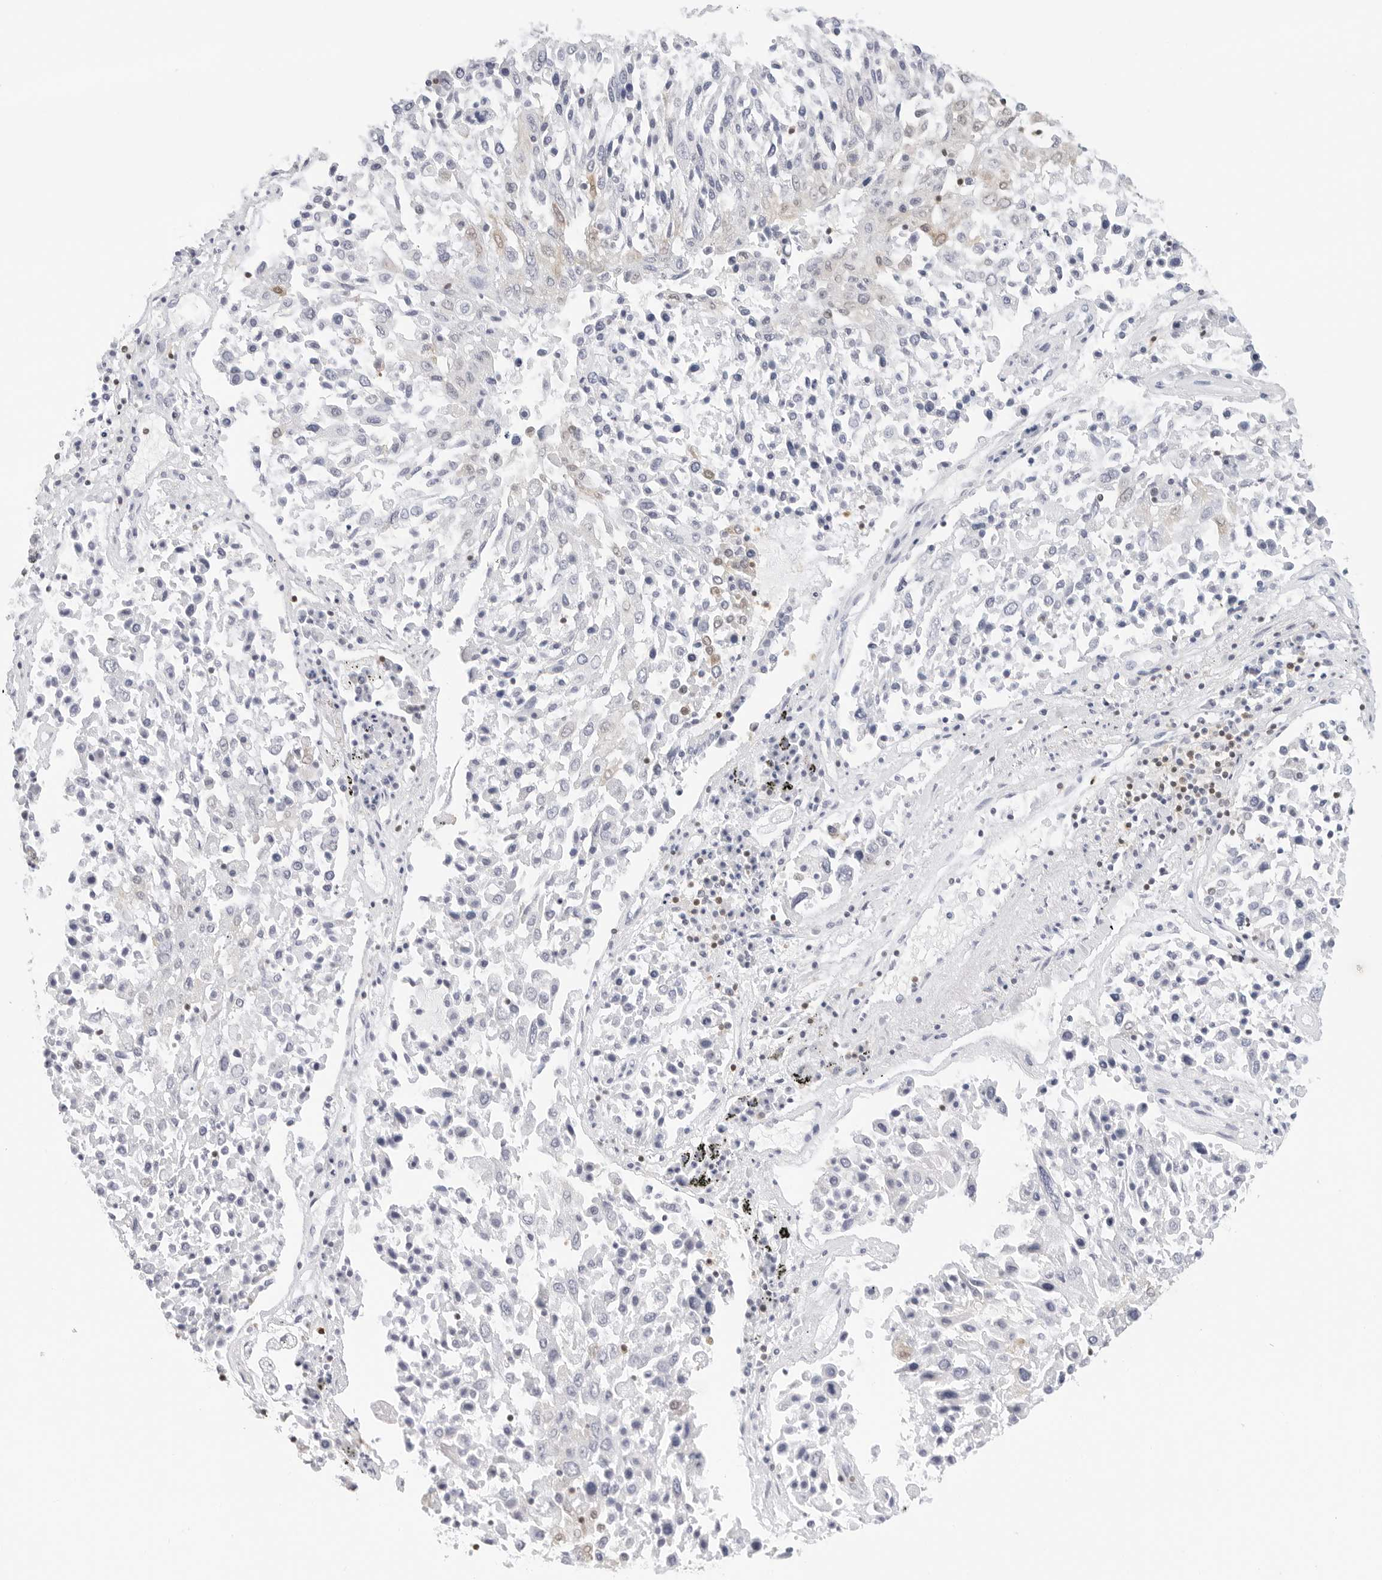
{"staining": {"intensity": "weak", "quantity": "<25%", "location": "cytoplasmic/membranous"}, "tissue": "lung cancer", "cell_type": "Tumor cells", "image_type": "cancer", "snomed": [{"axis": "morphology", "description": "Squamous cell carcinoma, NOS"}, {"axis": "topography", "description": "Lung"}], "caption": "This is an IHC photomicrograph of human lung cancer (squamous cell carcinoma). There is no staining in tumor cells.", "gene": "SLC9A3R1", "patient": {"sex": "male", "age": 65}}